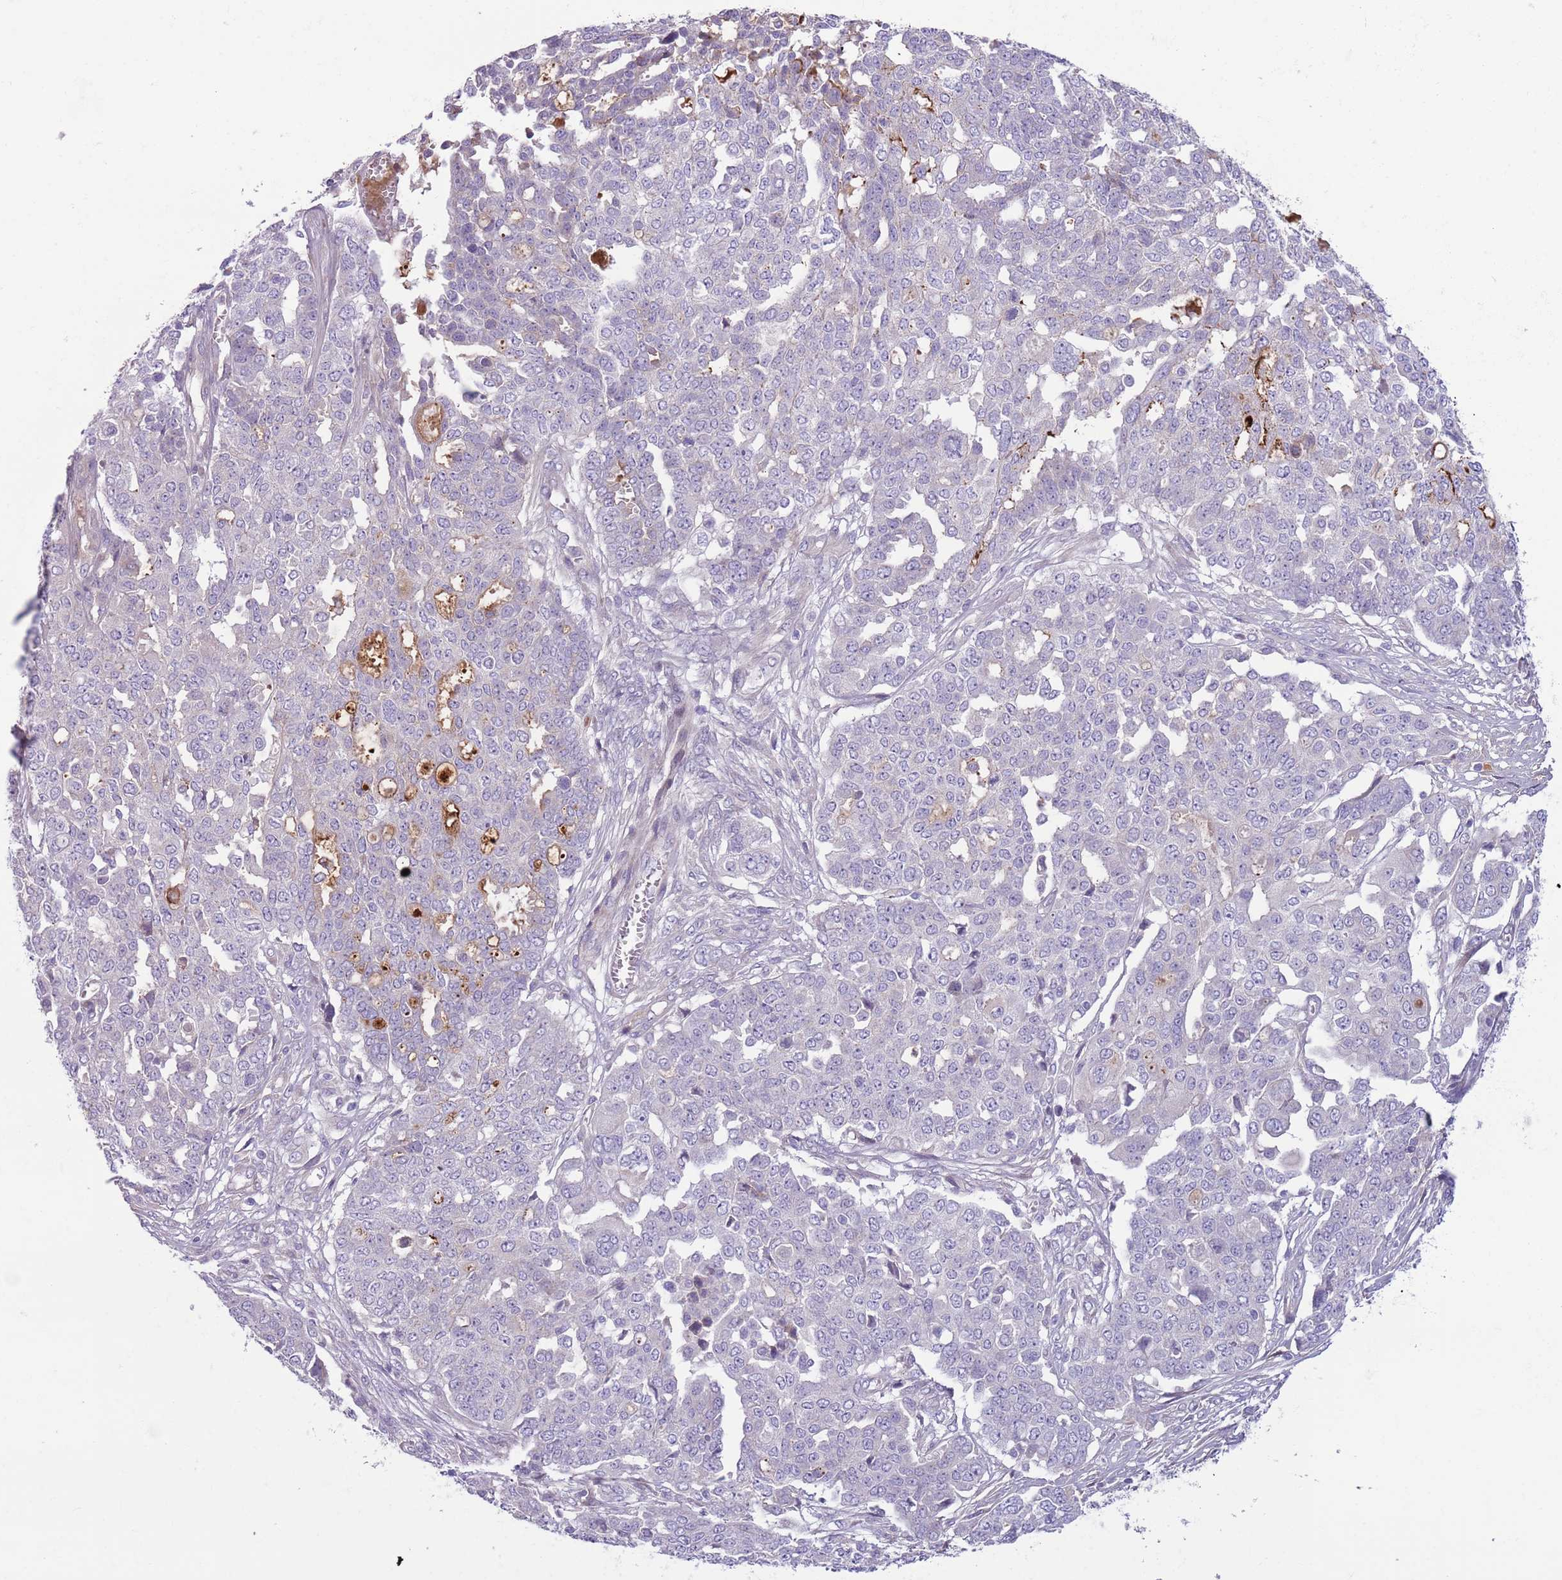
{"staining": {"intensity": "negative", "quantity": "none", "location": "none"}, "tissue": "ovarian cancer", "cell_type": "Tumor cells", "image_type": "cancer", "snomed": [{"axis": "morphology", "description": "Cystadenocarcinoma, serous, NOS"}, {"axis": "topography", "description": "Soft tissue"}, {"axis": "topography", "description": "Ovary"}], "caption": "Protein analysis of serous cystadenocarcinoma (ovarian) displays no significant expression in tumor cells.", "gene": "CFH", "patient": {"sex": "female", "age": 57}}